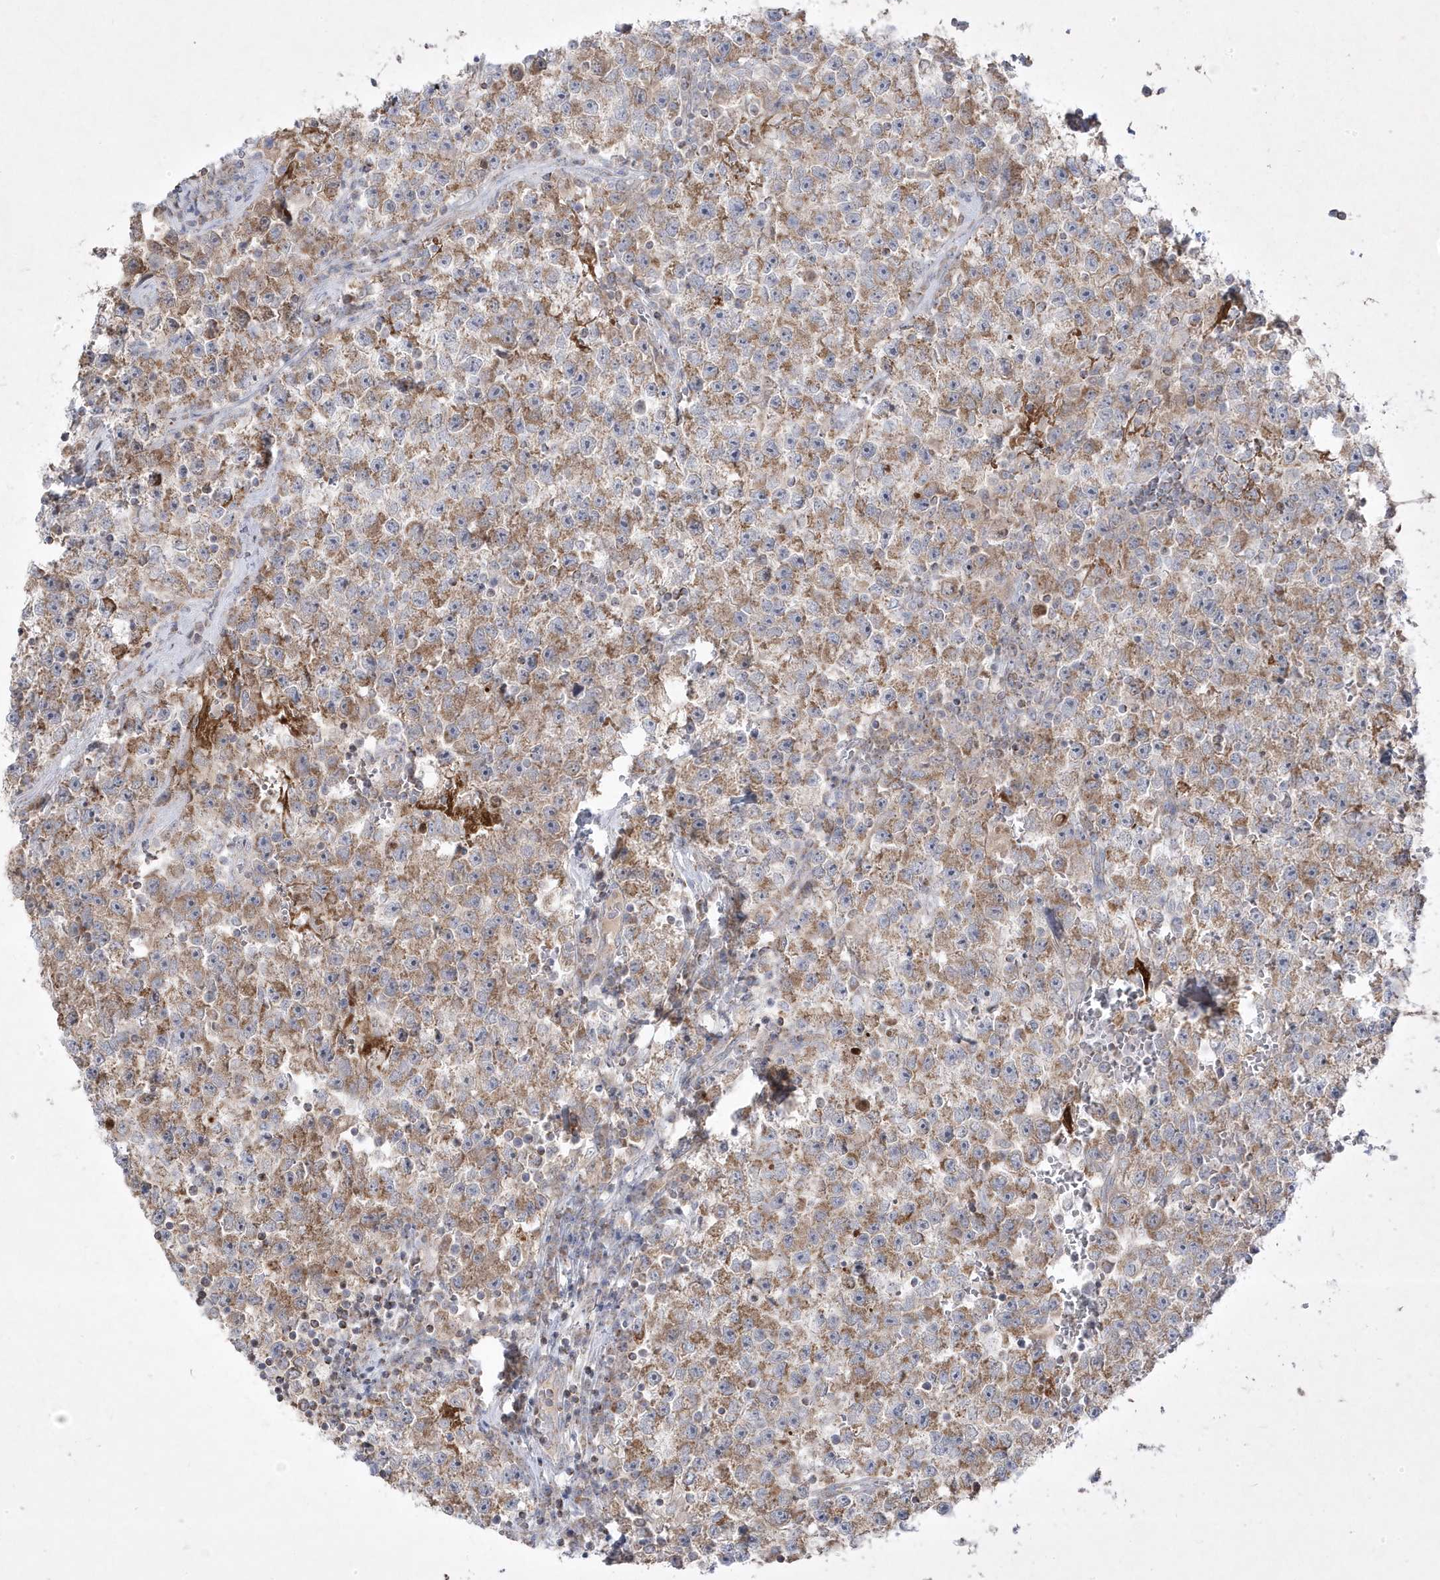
{"staining": {"intensity": "moderate", "quantity": ">75%", "location": "cytoplasmic/membranous"}, "tissue": "testis cancer", "cell_type": "Tumor cells", "image_type": "cancer", "snomed": [{"axis": "morphology", "description": "Seminoma, NOS"}, {"axis": "topography", "description": "Testis"}], "caption": "The immunohistochemical stain labels moderate cytoplasmic/membranous positivity in tumor cells of testis cancer (seminoma) tissue.", "gene": "ADAMTSL3", "patient": {"sex": "male", "age": 22}}